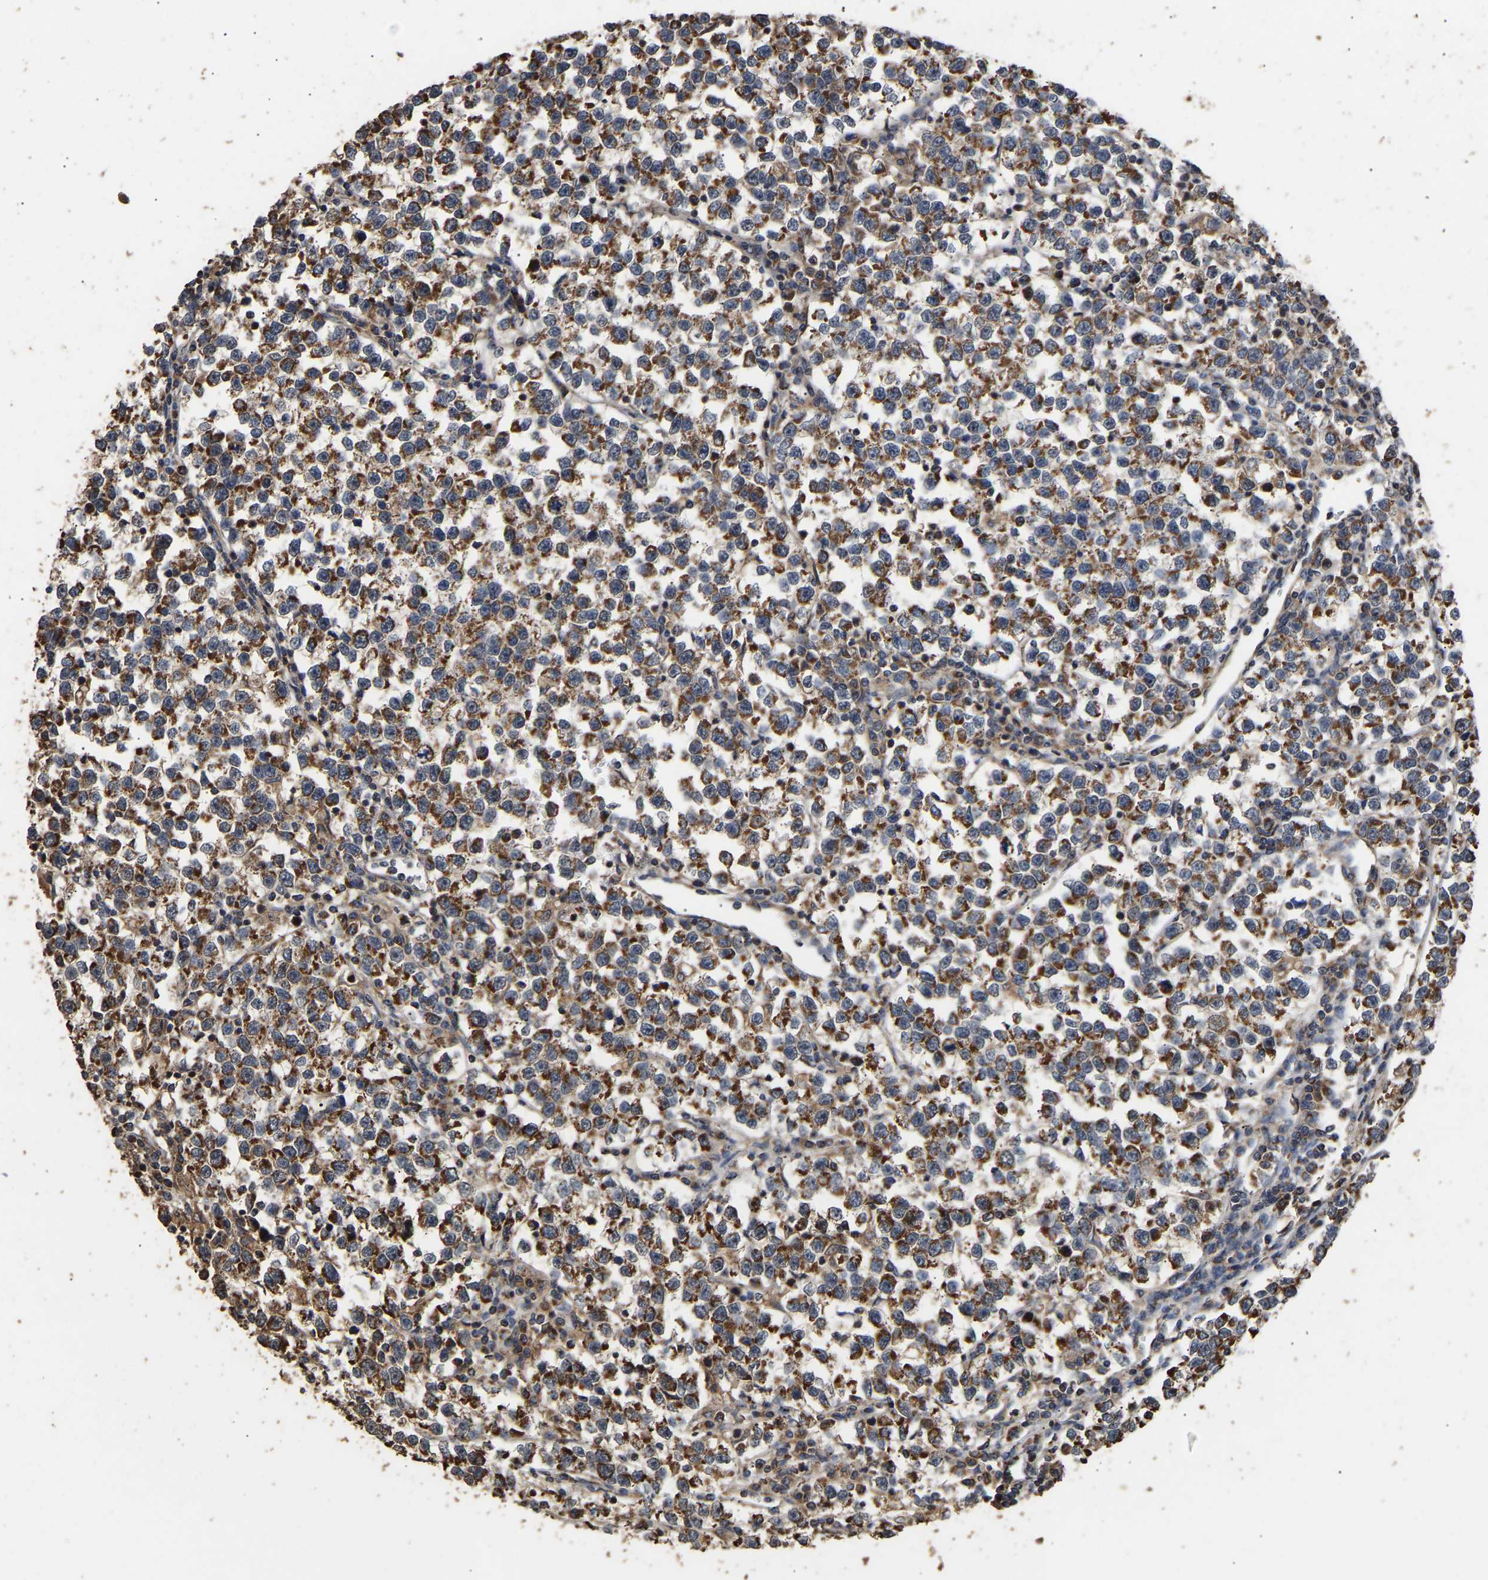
{"staining": {"intensity": "strong", "quantity": ">75%", "location": "cytoplasmic/membranous"}, "tissue": "testis cancer", "cell_type": "Tumor cells", "image_type": "cancer", "snomed": [{"axis": "morphology", "description": "Normal tissue, NOS"}, {"axis": "morphology", "description": "Seminoma, NOS"}, {"axis": "topography", "description": "Testis"}], "caption": "Human testis cancer (seminoma) stained with a protein marker shows strong staining in tumor cells.", "gene": "ZNF26", "patient": {"sex": "male", "age": 43}}